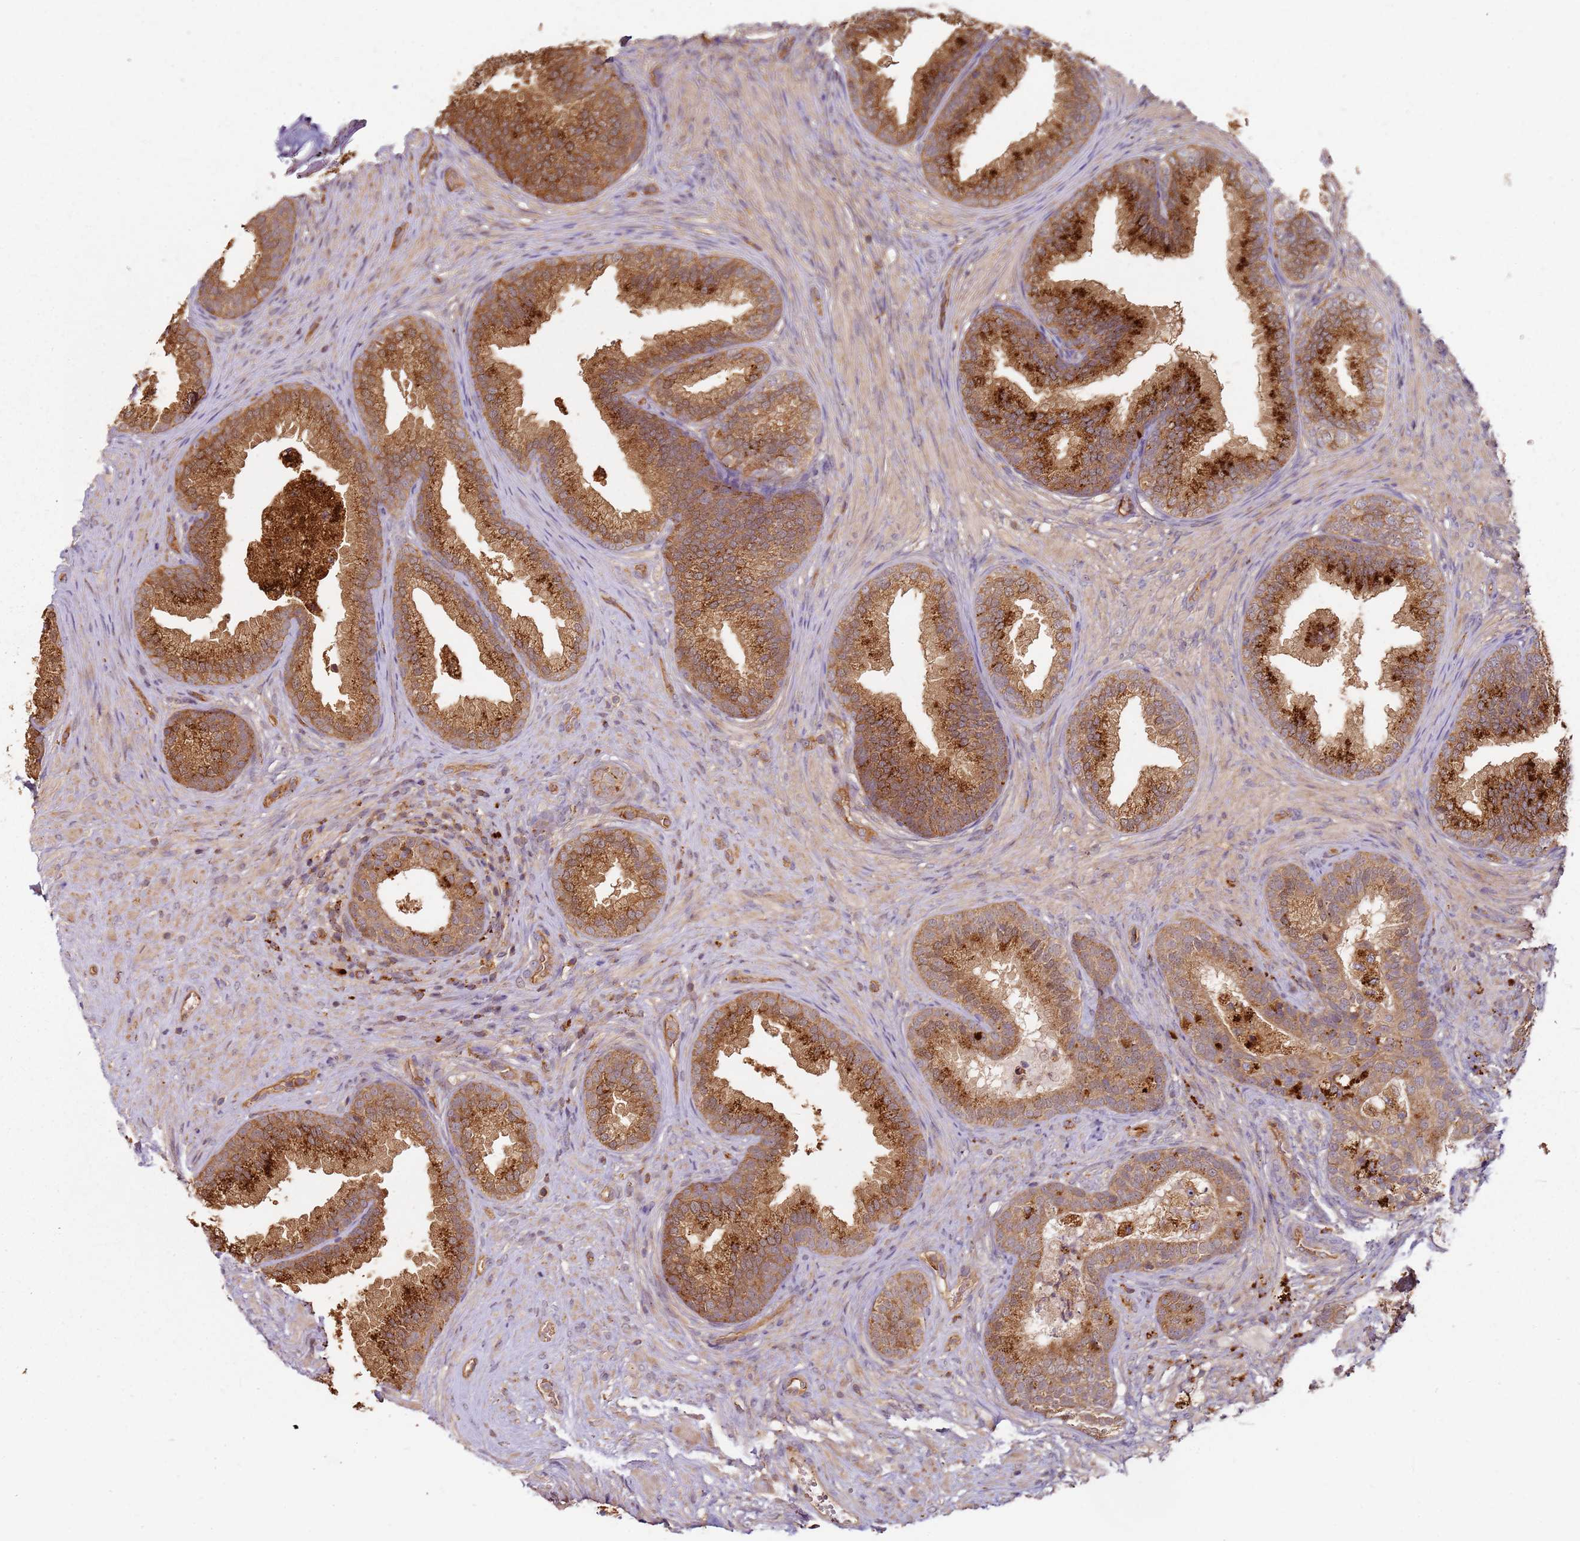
{"staining": {"intensity": "strong", "quantity": ">75%", "location": "cytoplasmic/membranous"}, "tissue": "prostate", "cell_type": "Glandular cells", "image_type": "normal", "snomed": [{"axis": "morphology", "description": "Normal tissue, NOS"}, {"axis": "topography", "description": "Prostate"}], "caption": "DAB (3,3'-diaminobenzidine) immunohistochemical staining of benign human prostate displays strong cytoplasmic/membranous protein staining in about >75% of glandular cells.", "gene": "SCGB2B2", "patient": {"sex": "male", "age": 76}}